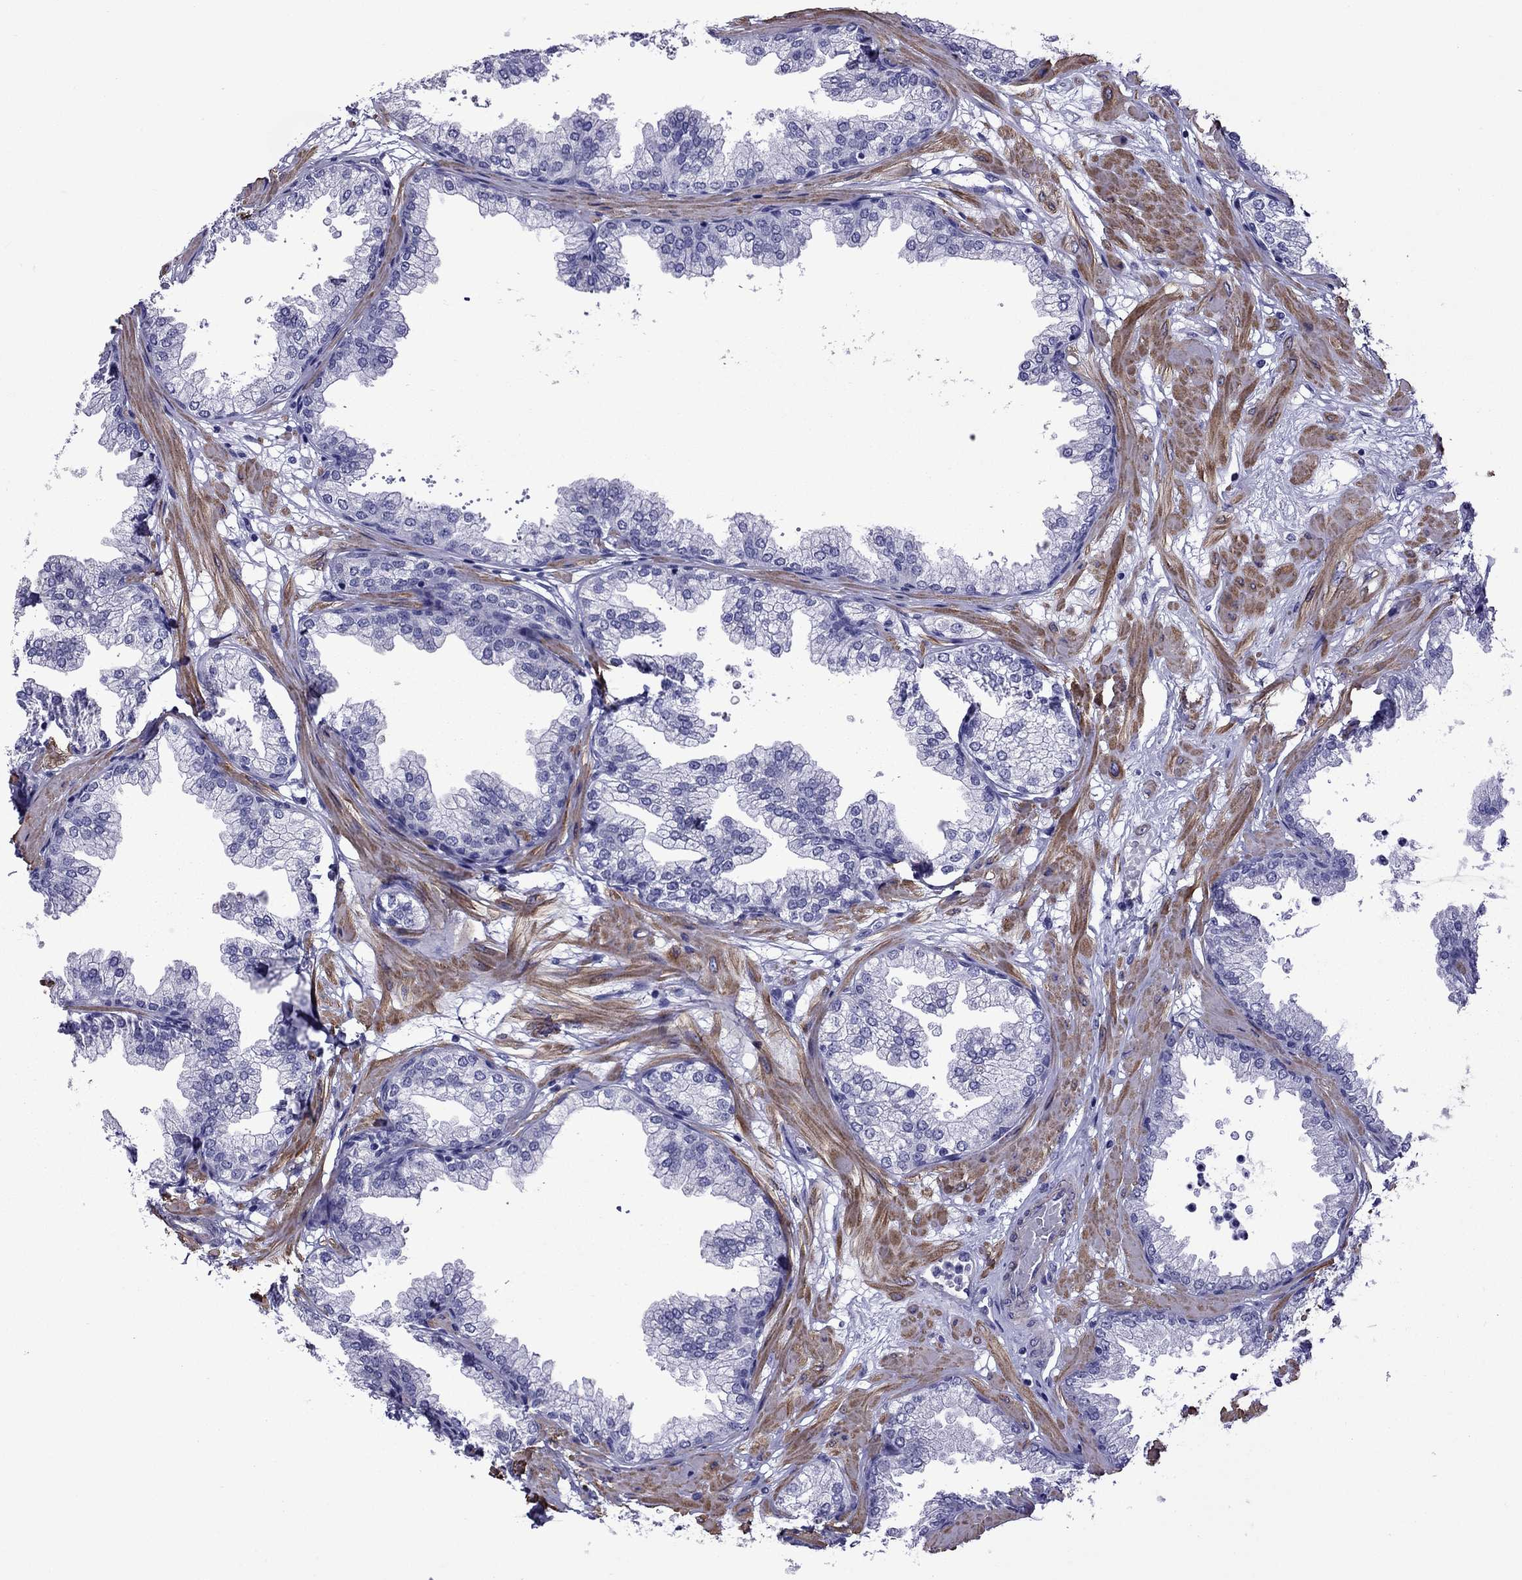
{"staining": {"intensity": "negative", "quantity": "none", "location": "none"}, "tissue": "prostate", "cell_type": "Glandular cells", "image_type": "normal", "snomed": [{"axis": "morphology", "description": "Normal tissue, NOS"}, {"axis": "topography", "description": "Prostate"}], "caption": "DAB immunohistochemical staining of unremarkable human prostate exhibits no significant positivity in glandular cells. (Immunohistochemistry (ihc), brightfield microscopy, high magnification).", "gene": "CHRNA5", "patient": {"sex": "male", "age": 37}}